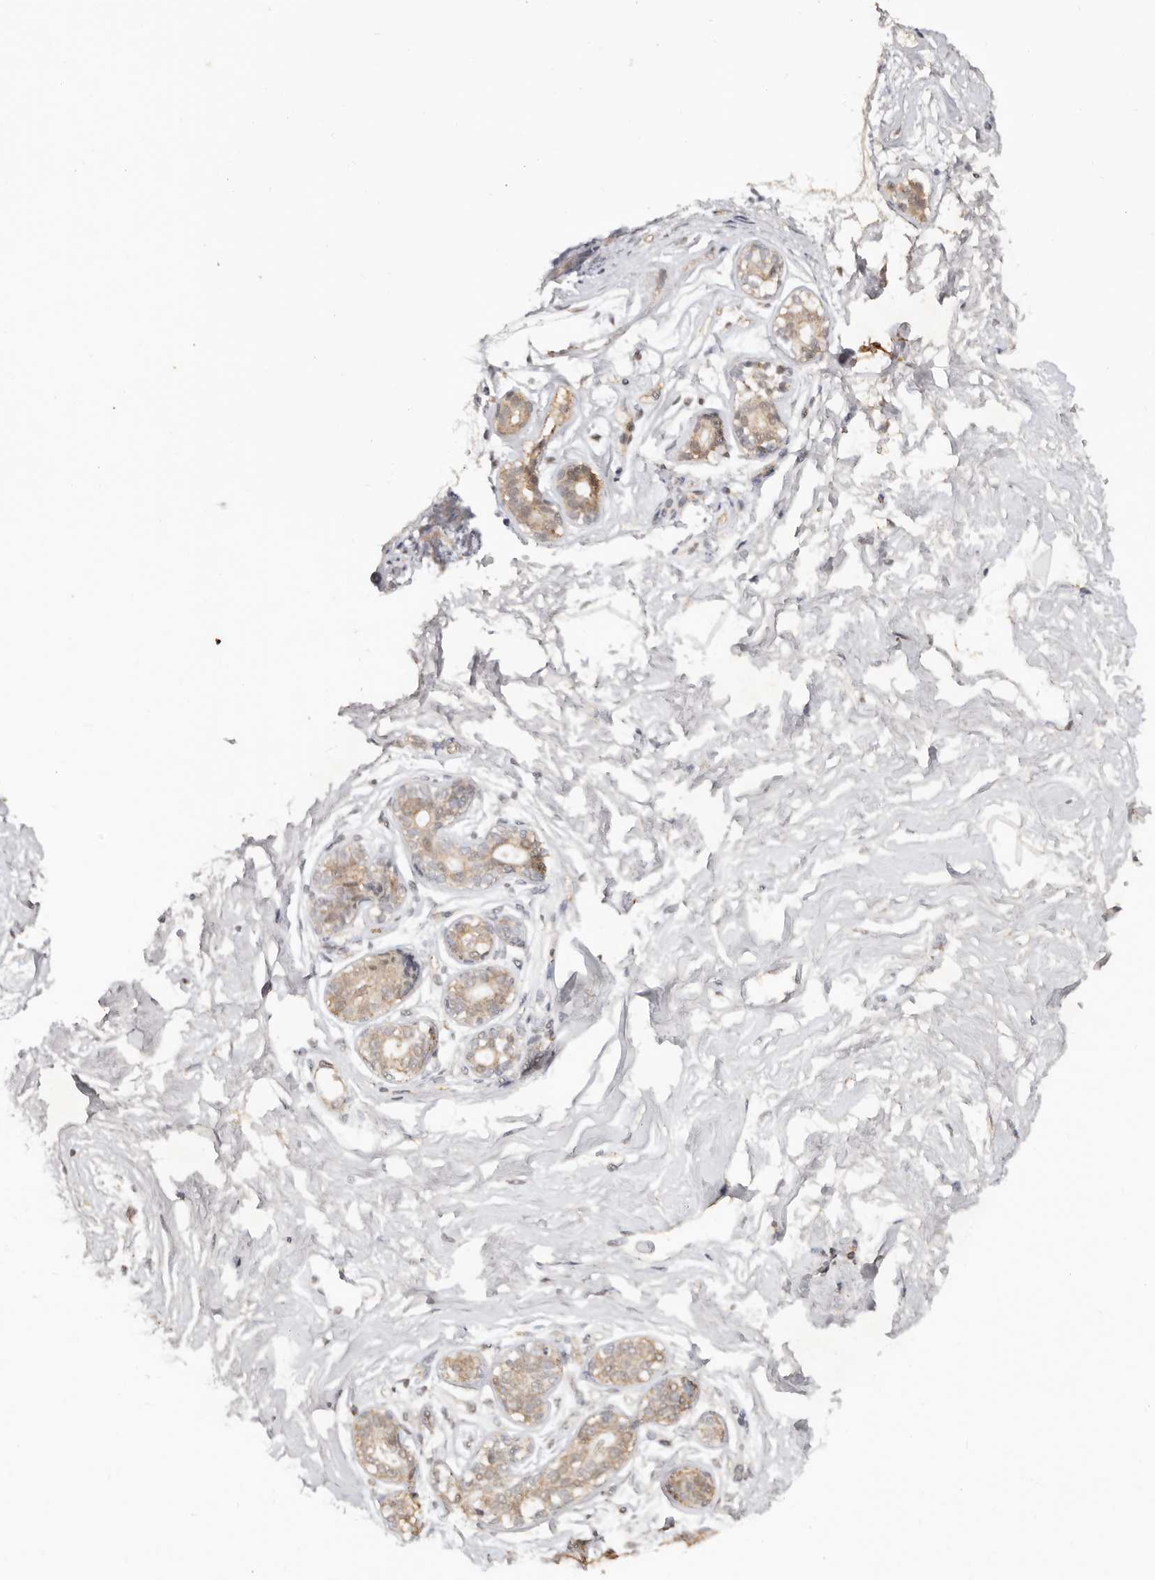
{"staining": {"intensity": "negative", "quantity": "none", "location": "none"}, "tissue": "breast", "cell_type": "Adipocytes", "image_type": "normal", "snomed": [{"axis": "morphology", "description": "Normal tissue, NOS"}, {"axis": "morphology", "description": "Adenoma, NOS"}, {"axis": "topography", "description": "Breast"}], "caption": "An IHC histopathology image of benign breast is shown. There is no staining in adipocytes of breast. Brightfield microscopy of immunohistochemistry stained with DAB (3,3'-diaminobenzidine) (brown) and hematoxylin (blue), captured at high magnification.", "gene": "SEC14L1", "patient": {"sex": "female", "age": 23}}